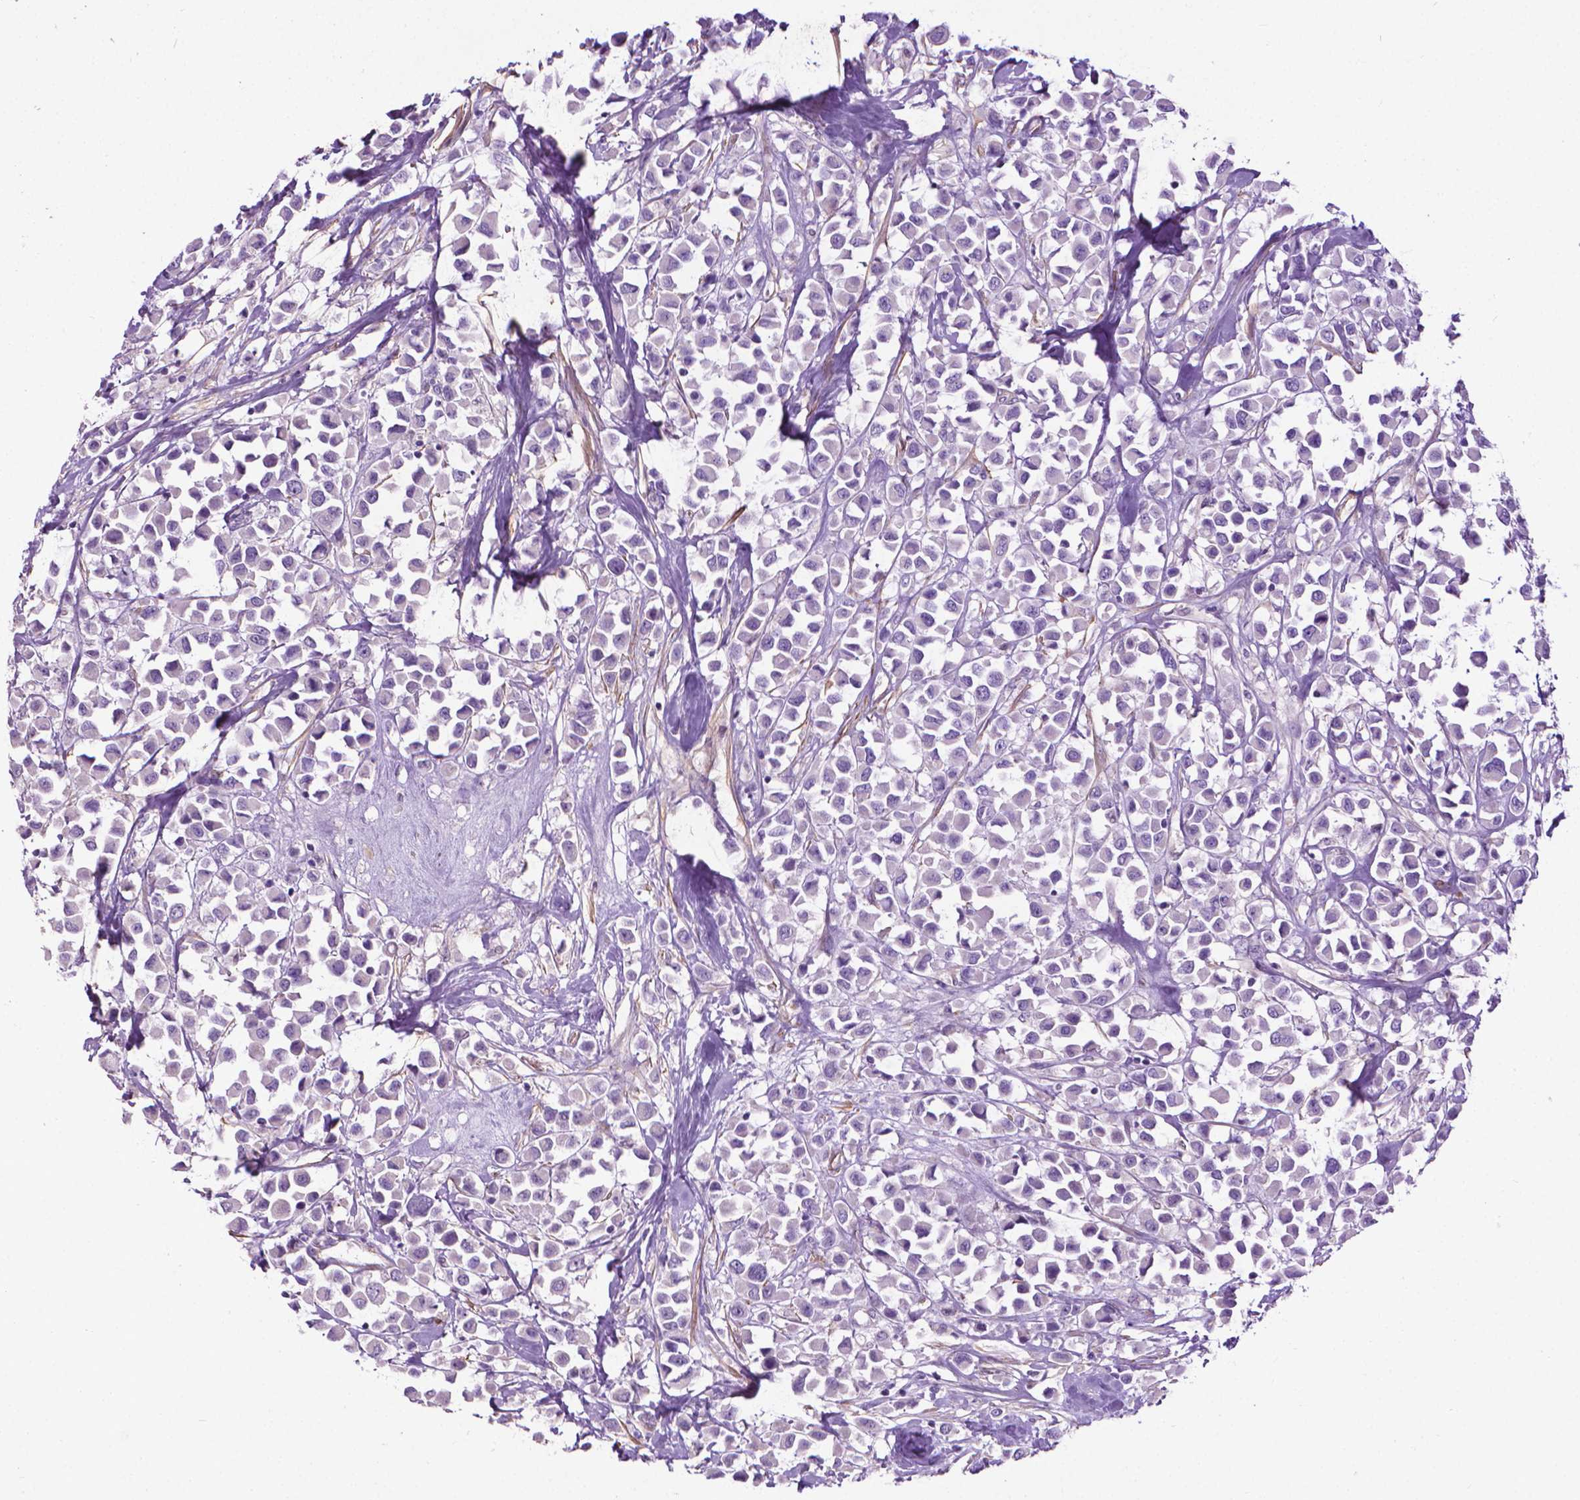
{"staining": {"intensity": "negative", "quantity": "none", "location": "none"}, "tissue": "breast cancer", "cell_type": "Tumor cells", "image_type": "cancer", "snomed": [{"axis": "morphology", "description": "Duct carcinoma"}, {"axis": "topography", "description": "Breast"}], "caption": "IHC photomicrograph of human breast infiltrating ductal carcinoma stained for a protein (brown), which shows no positivity in tumor cells.", "gene": "AQP10", "patient": {"sex": "female", "age": 61}}